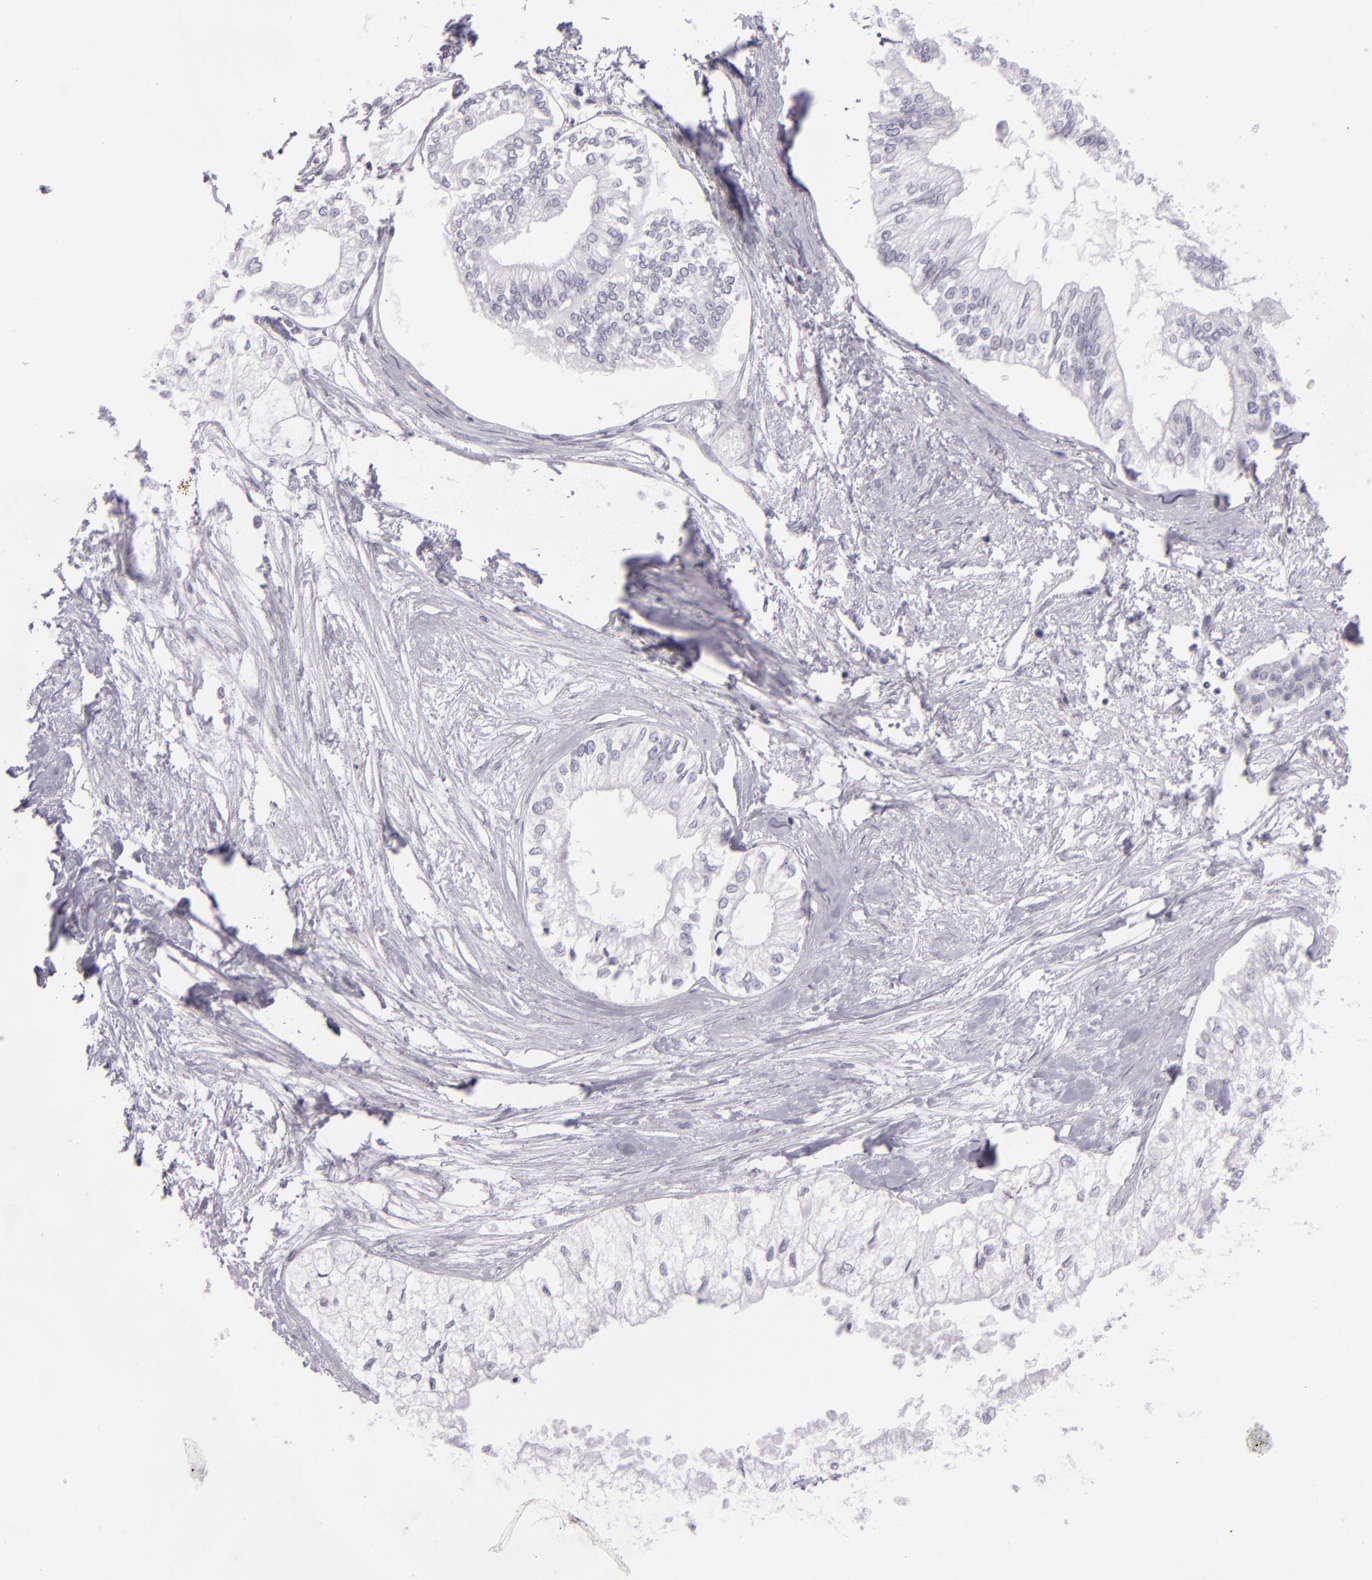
{"staining": {"intensity": "negative", "quantity": "none", "location": "none"}, "tissue": "pancreatic cancer", "cell_type": "Tumor cells", "image_type": "cancer", "snomed": [{"axis": "morphology", "description": "Adenocarcinoma, NOS"}, {"axis": "topography", "description": "Pancreas"}], "caption": "Immunohistochemistry image of pancreatic cancer (adenocarcinoma) stained for a protein (brown), which shows no staining in tumor cells.", "gene": "MCM3", "patient": {"sex": "male", "age": 79}}